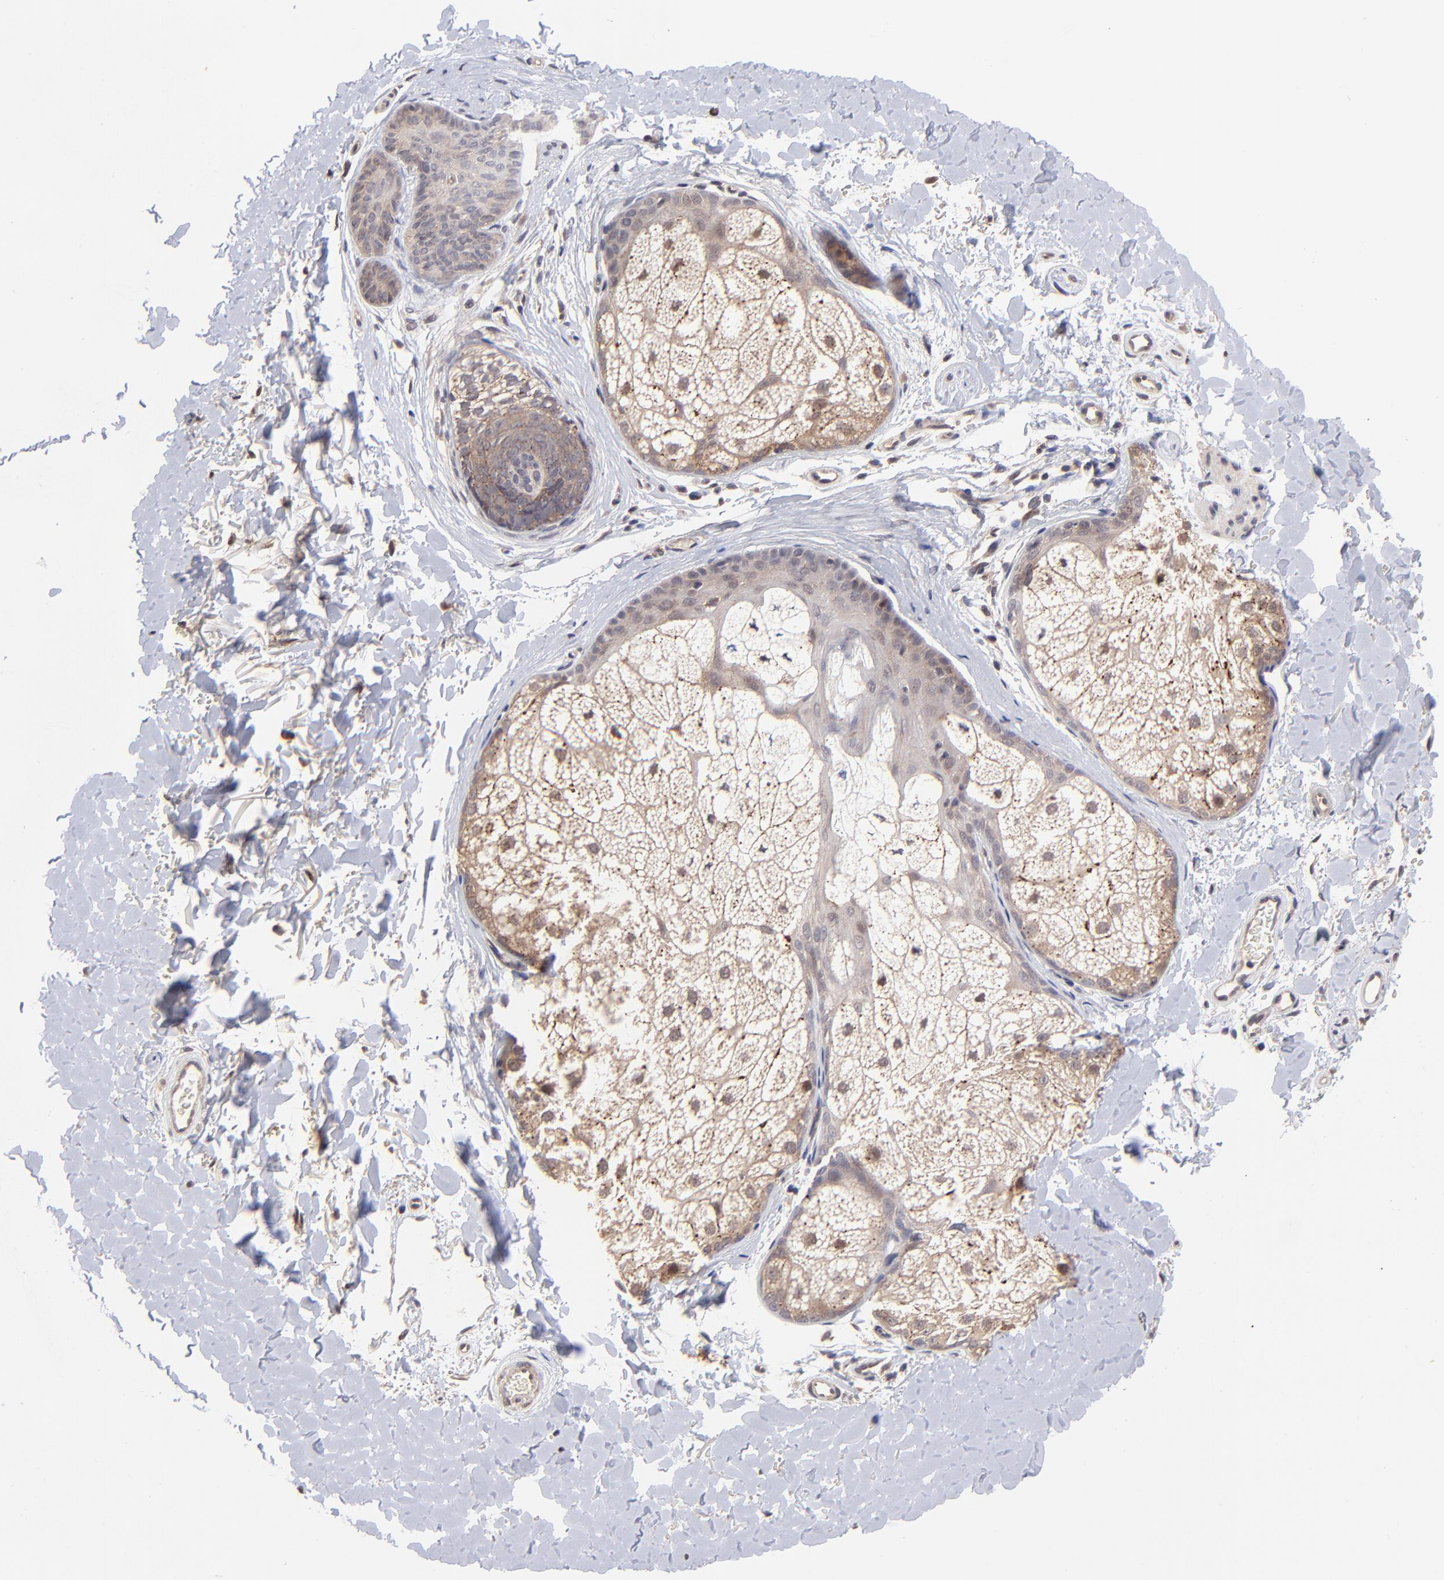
{"staining": {"intensity": "negative", "quantity": "none", "location": "none"}, "tissue": "skin", "cell_type": "Fibroblasts", "image_type": "normal", "snomed": [{"axis": "morphology", "description": "Normal tissue, NOS"}, {"axis": "topography", "description": "Skin"}], "caption": "This is a photomicrograph of immunohistochemistry (IHC) staining of benign skin, which shows no staining in fibroblasts.", "gene": "BAIAP2L2", "patient": {"sex": "male", "age": 63}}